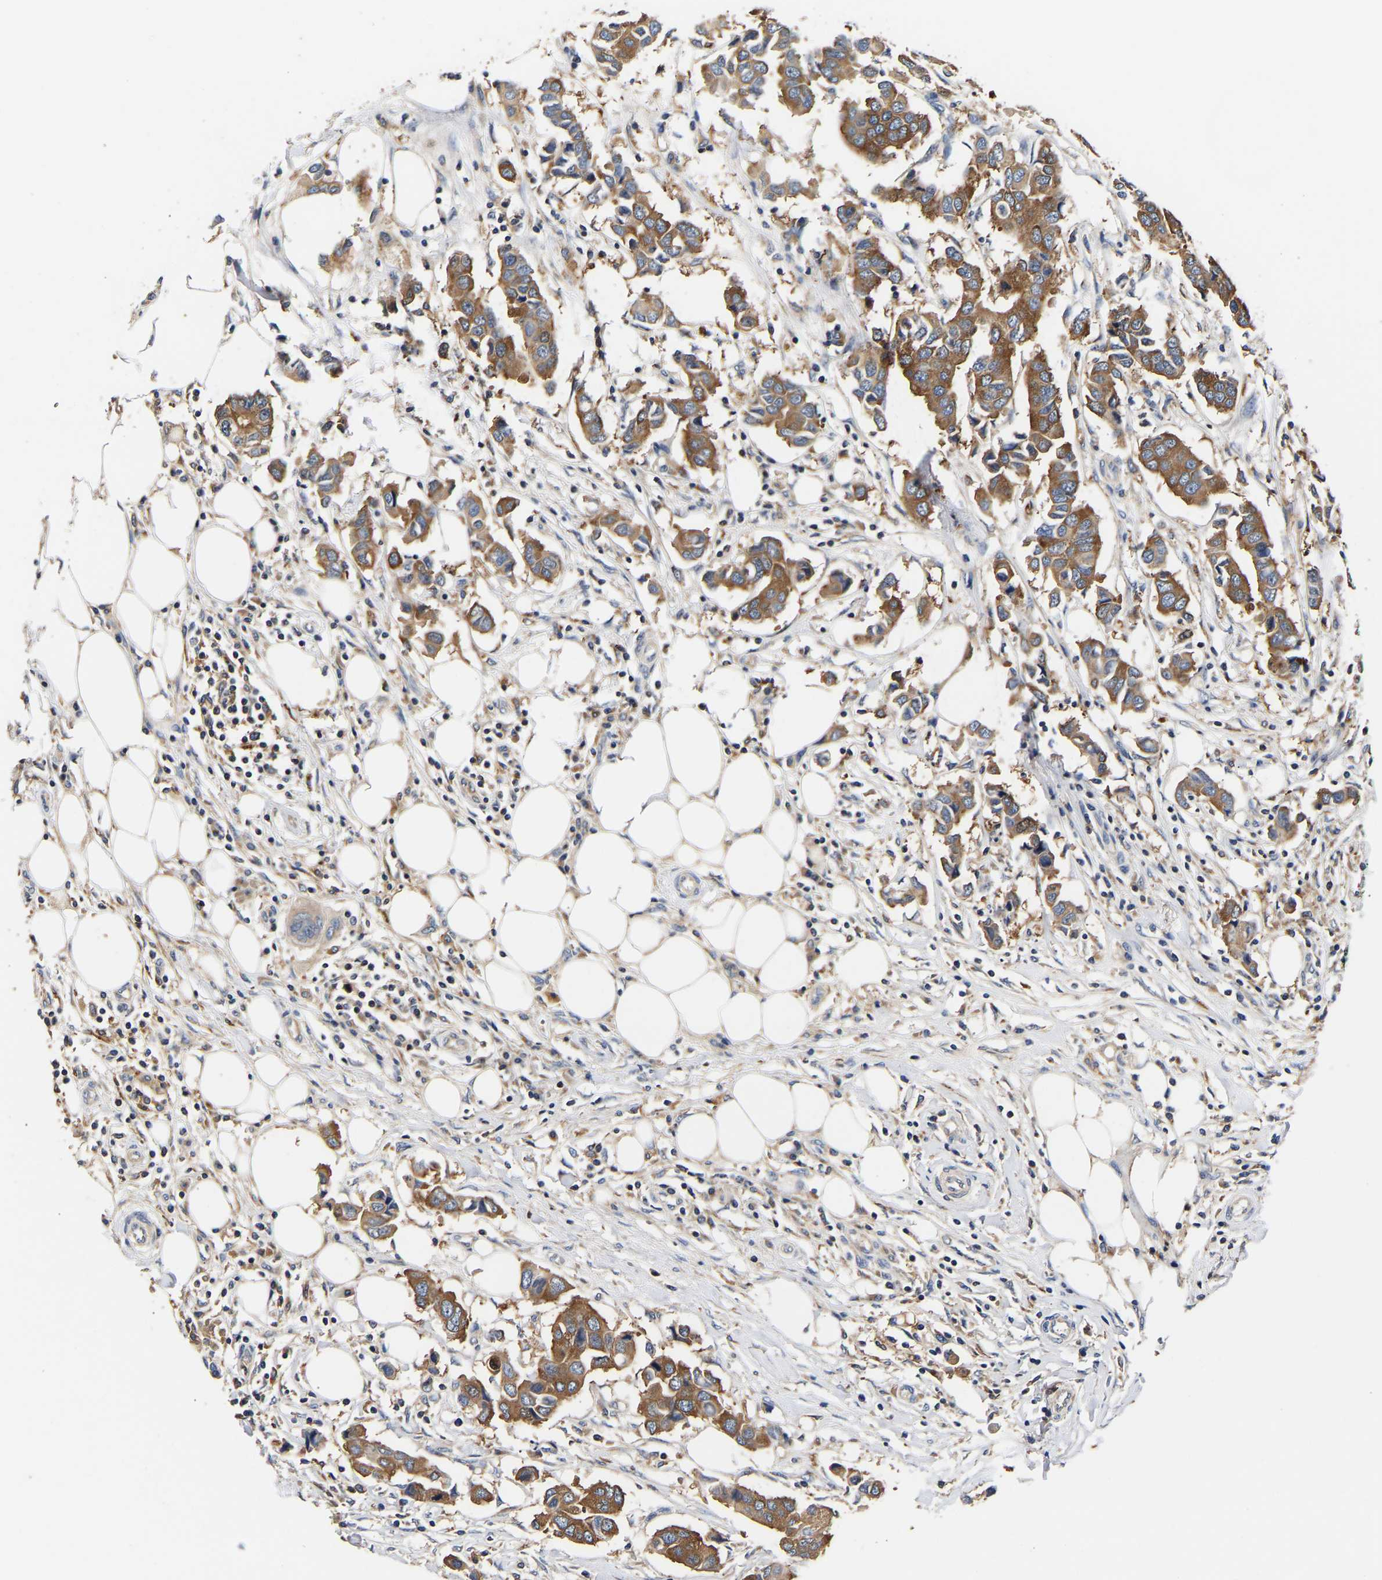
{"staining": {"intensity": "moderate", "quantity": ">75%", "location": "cytoplasmic/membranous"}, "tissue": "breast cancer", "cell_type": "Tumor cells", "image_type": "cancer", "snomed": [{"axis": "morphology", "description": "Duct carcinoma"}, {"axis": "topography", "description": "Breast"}], "caption": "The immunohistochemical stain highlights moderate cytoplasmic/membranous expression in tumor cells of breast cancer (invasive ductal carcinoma) tissue.", "gene": "LRBA", "patient": {"sex": "female", "age": 80}}